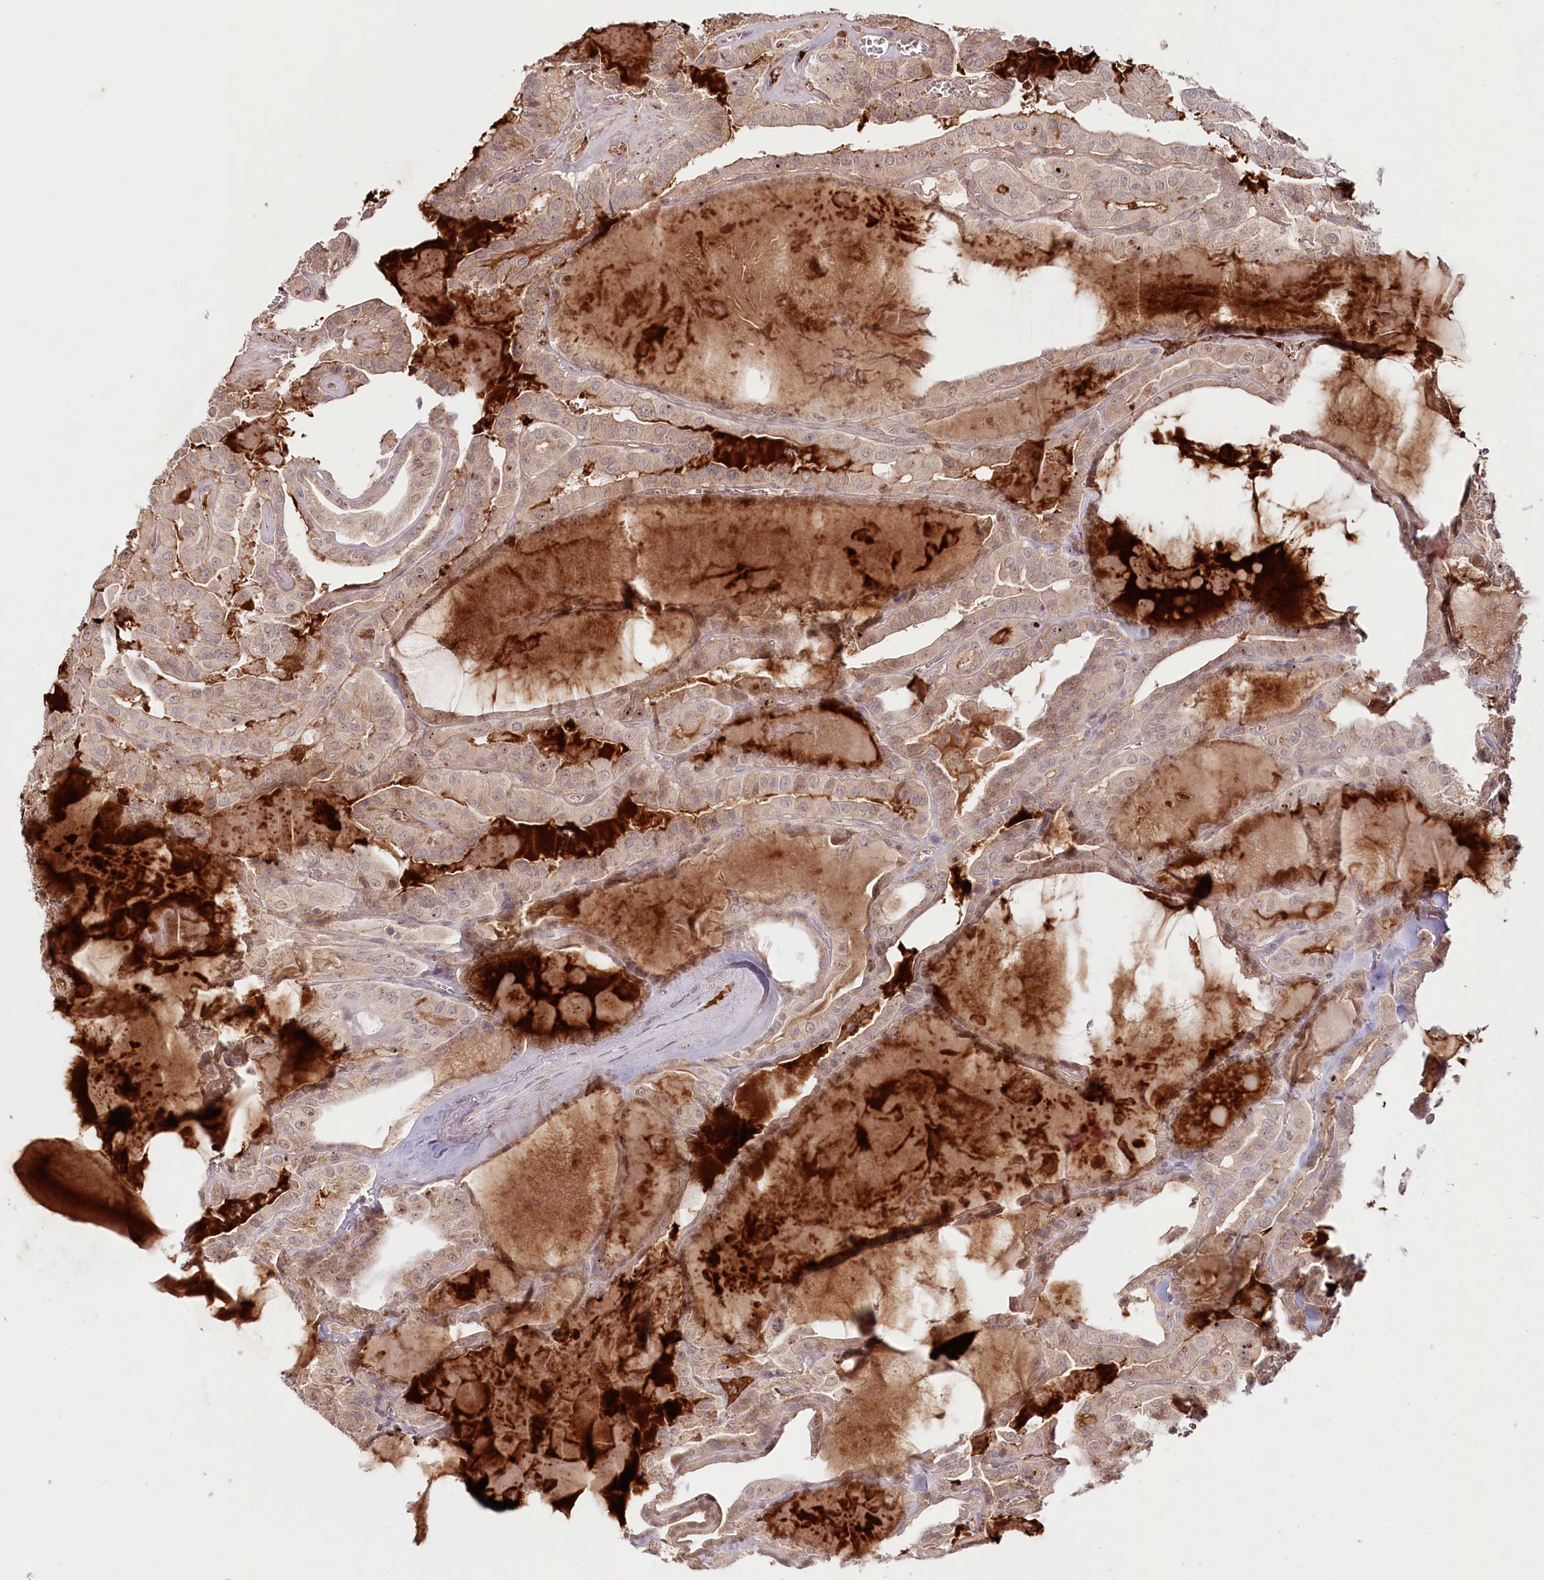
{"staining": {"intensity": "weak", "quantity": "25%-75%", "location": "cytoplasmic/membranous"}, "tissue": "thyroid cancer", "cell_type": "Tumor cells", "image_type": "cancer", "snomed": [{"axis": "morphology", "description": "Papillary adenocarcinoma, NOS"}, {"axis": "topography", "description": "Thyroid gland"}], "caption": "Immunohistochemistry (DAB (3,3'-diaminobenzidine)) staining of human papillary adenocarcinoma (thyroid) displays weak cytoplasmic/membranous protein staining in approximately 25%-75% of tumor cells.", "gene": "PSAPL1", "patient": {"sex": "male", "age": 52}}